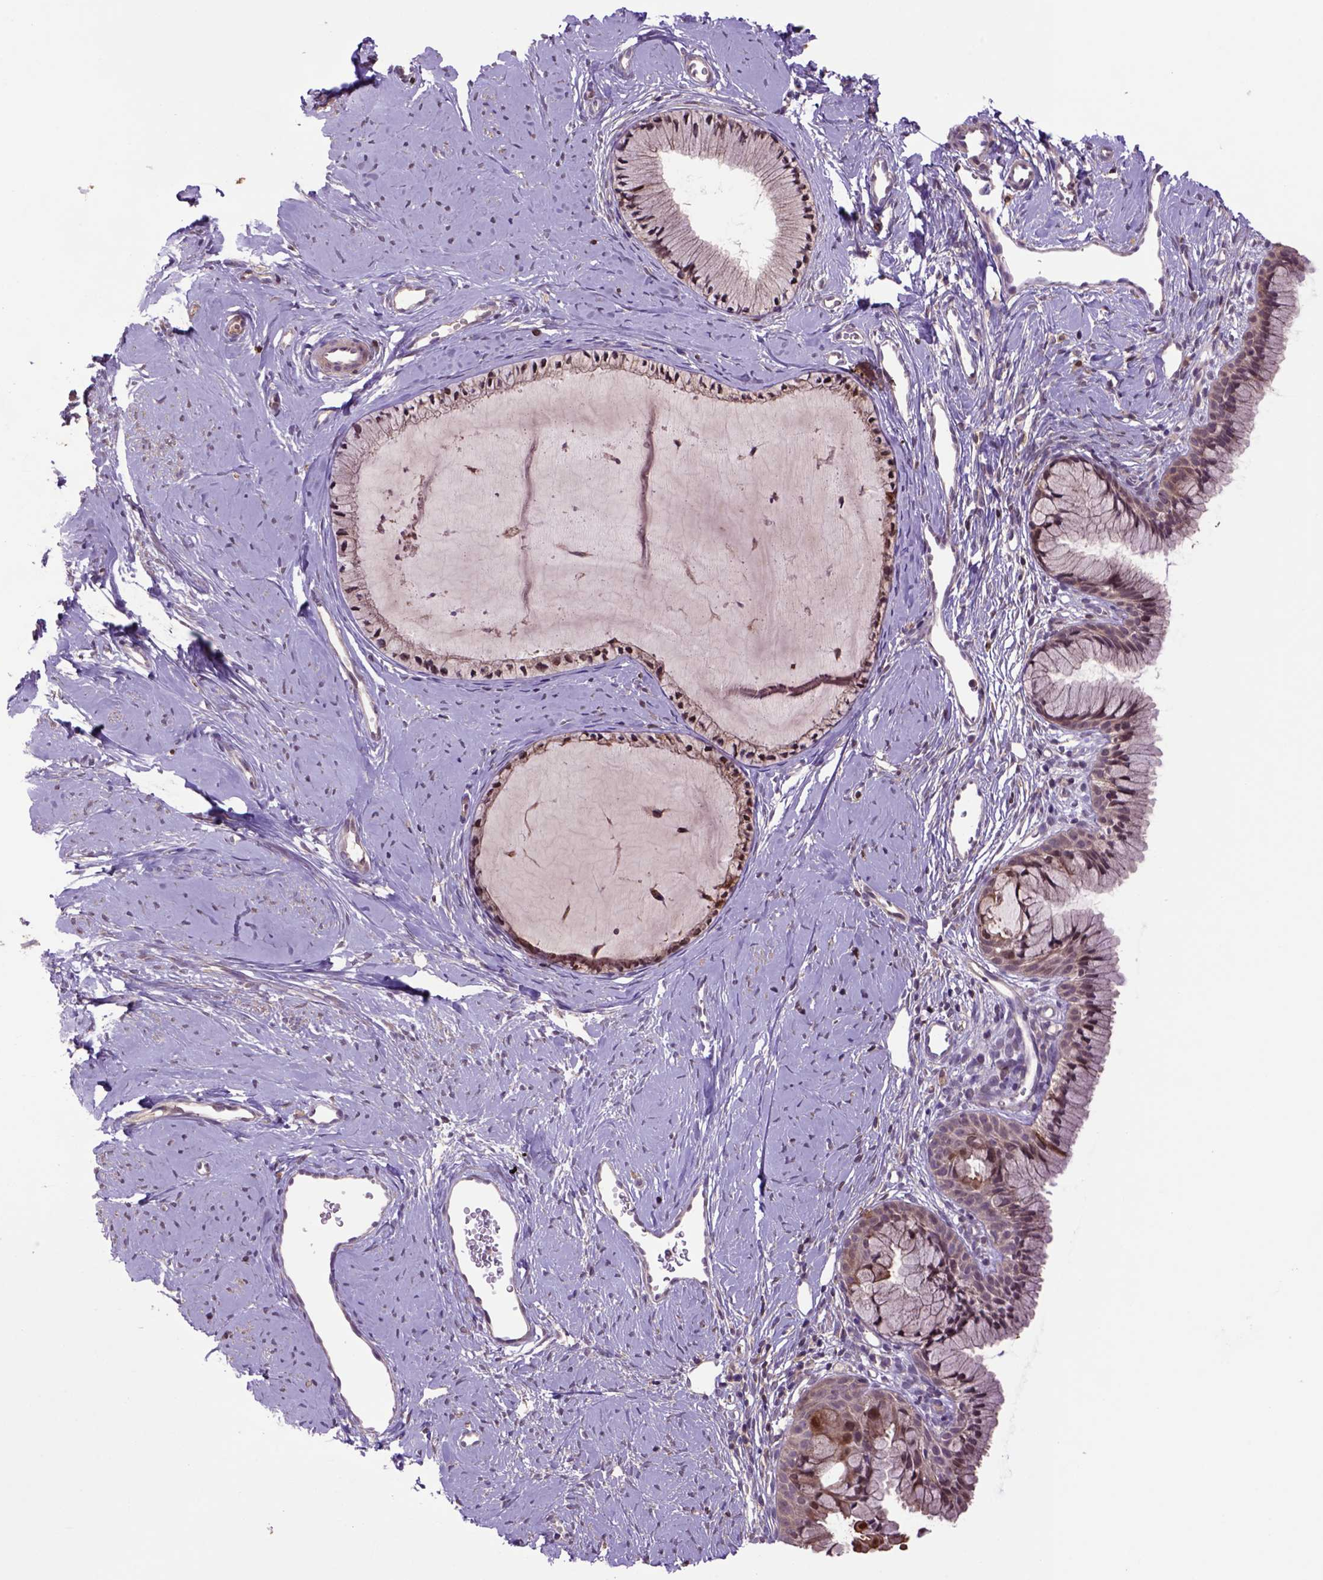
{"staining": {"intensity": "moderate", "quantity": "<25%", "location": "cytoplasmic/membranous"}, "tissue": "cervix", "cell_type": "Glandular cells", "image_type": "normal", "snomed": [{"axis": "morphology", "description": "Normal tissue, NOS"}, {"axis": "topography", "description": "Cervix"}], "caption": "Moderate cytoplasmic/membranous staining is present in about <25% of glandular cells in normal cervix. The staining was performed using DAB, with brown indicating positive protein expression. Nuclei are stained blue with hematoxylin.", "gene": "HSPBP1", "patient": {"sex": "female", "age": 40}}